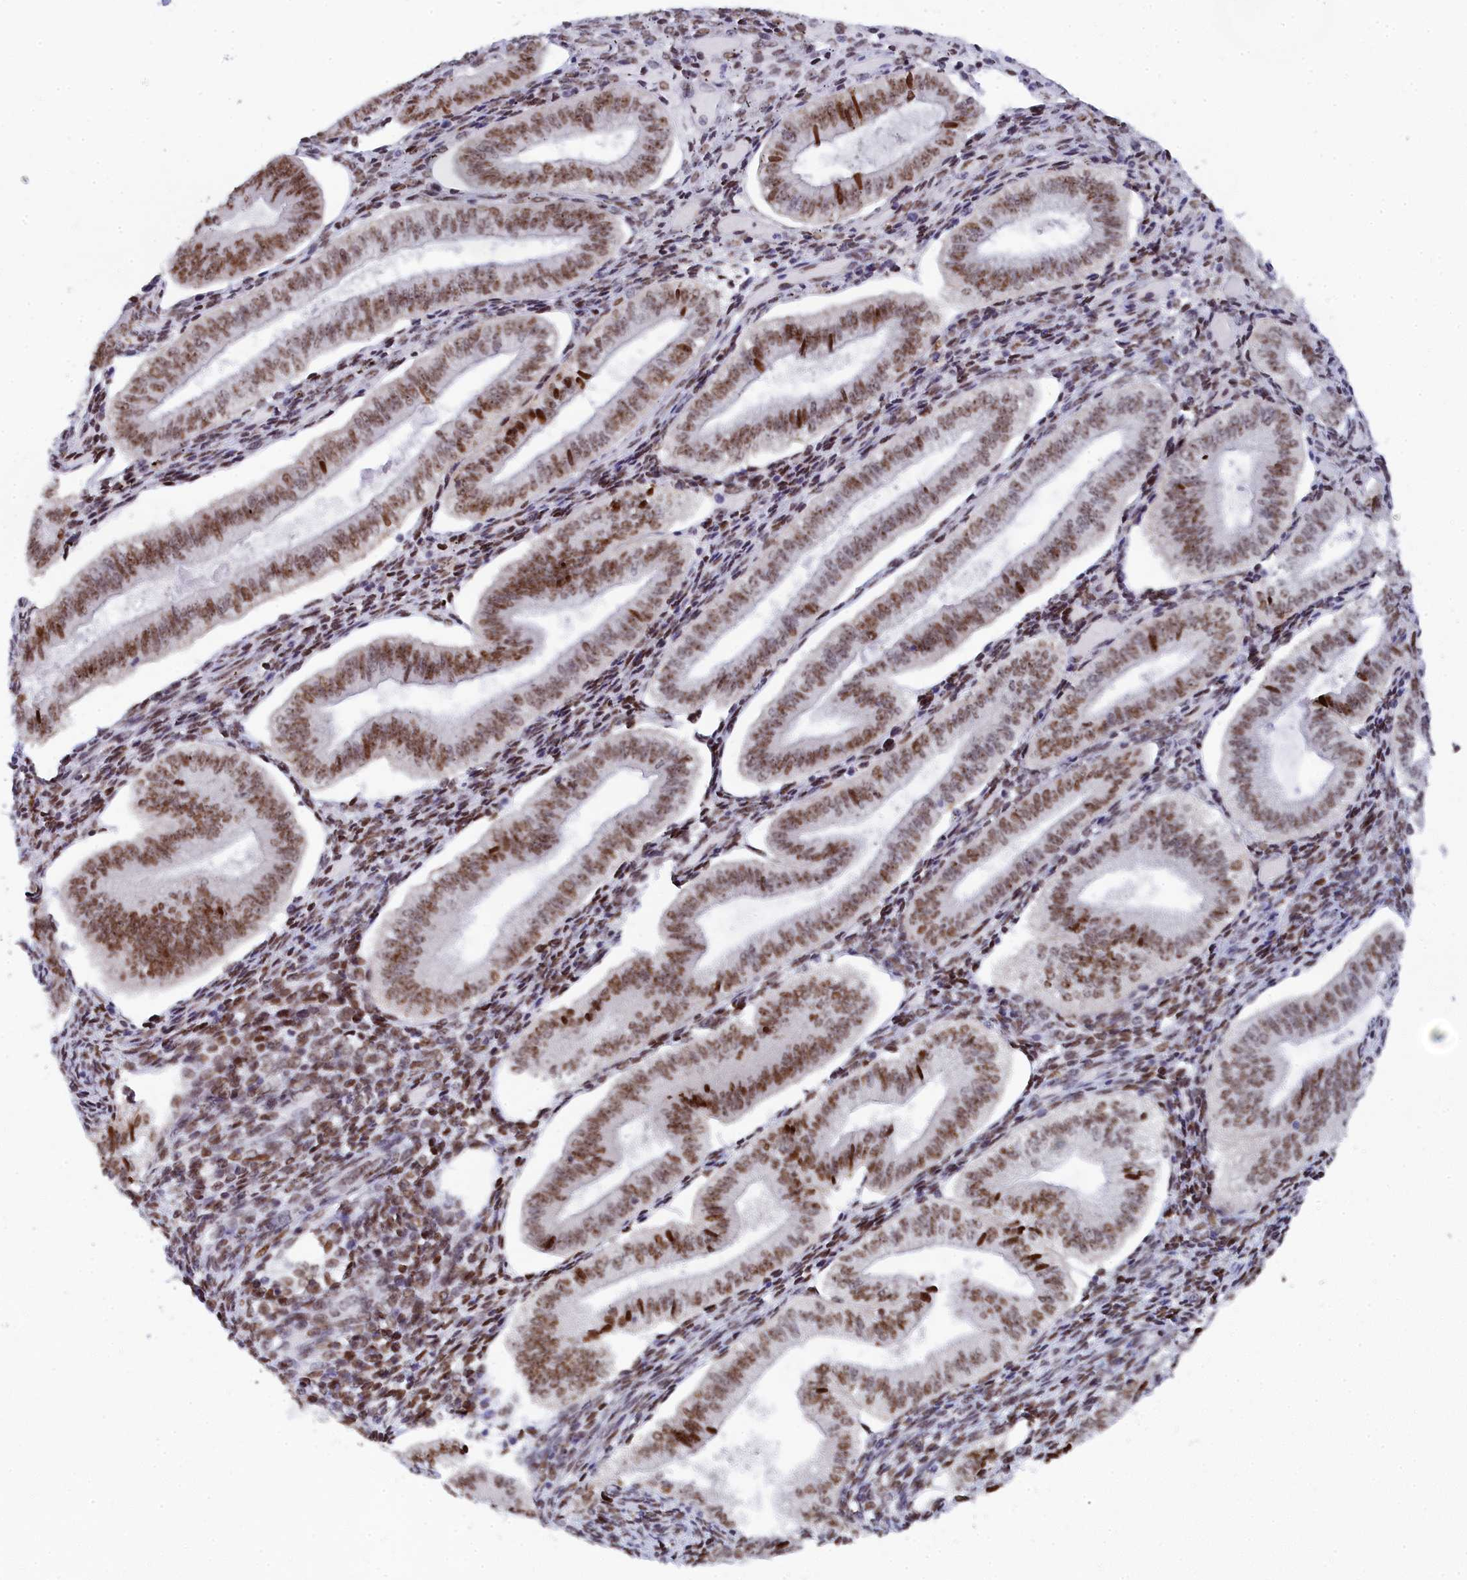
{"staining": {"intensity": "moderate", "quantity": "25%-75%", "location": "nuclear"}, "tissue": "endometrium", "cell_type": "Cells in endometrial stroma", "image_type": "normal", "snomed": [{"axis": "morphology", "description": "Normal tissue, NOS"}, {"axis": "topography", "description": "Endometrium"}], "caption": "Immunohistochemistry micrograph of benign endometrium: endometrium stained using immunohistochemistry (IHC) reveals medium levels of moderate protein expression localized specifically in the nuclear of cells in endometrial stroma, appearing as a nuclear brown color.", "gene": "RSL1D1", "patient": {"sex": "female", "age": 34}}